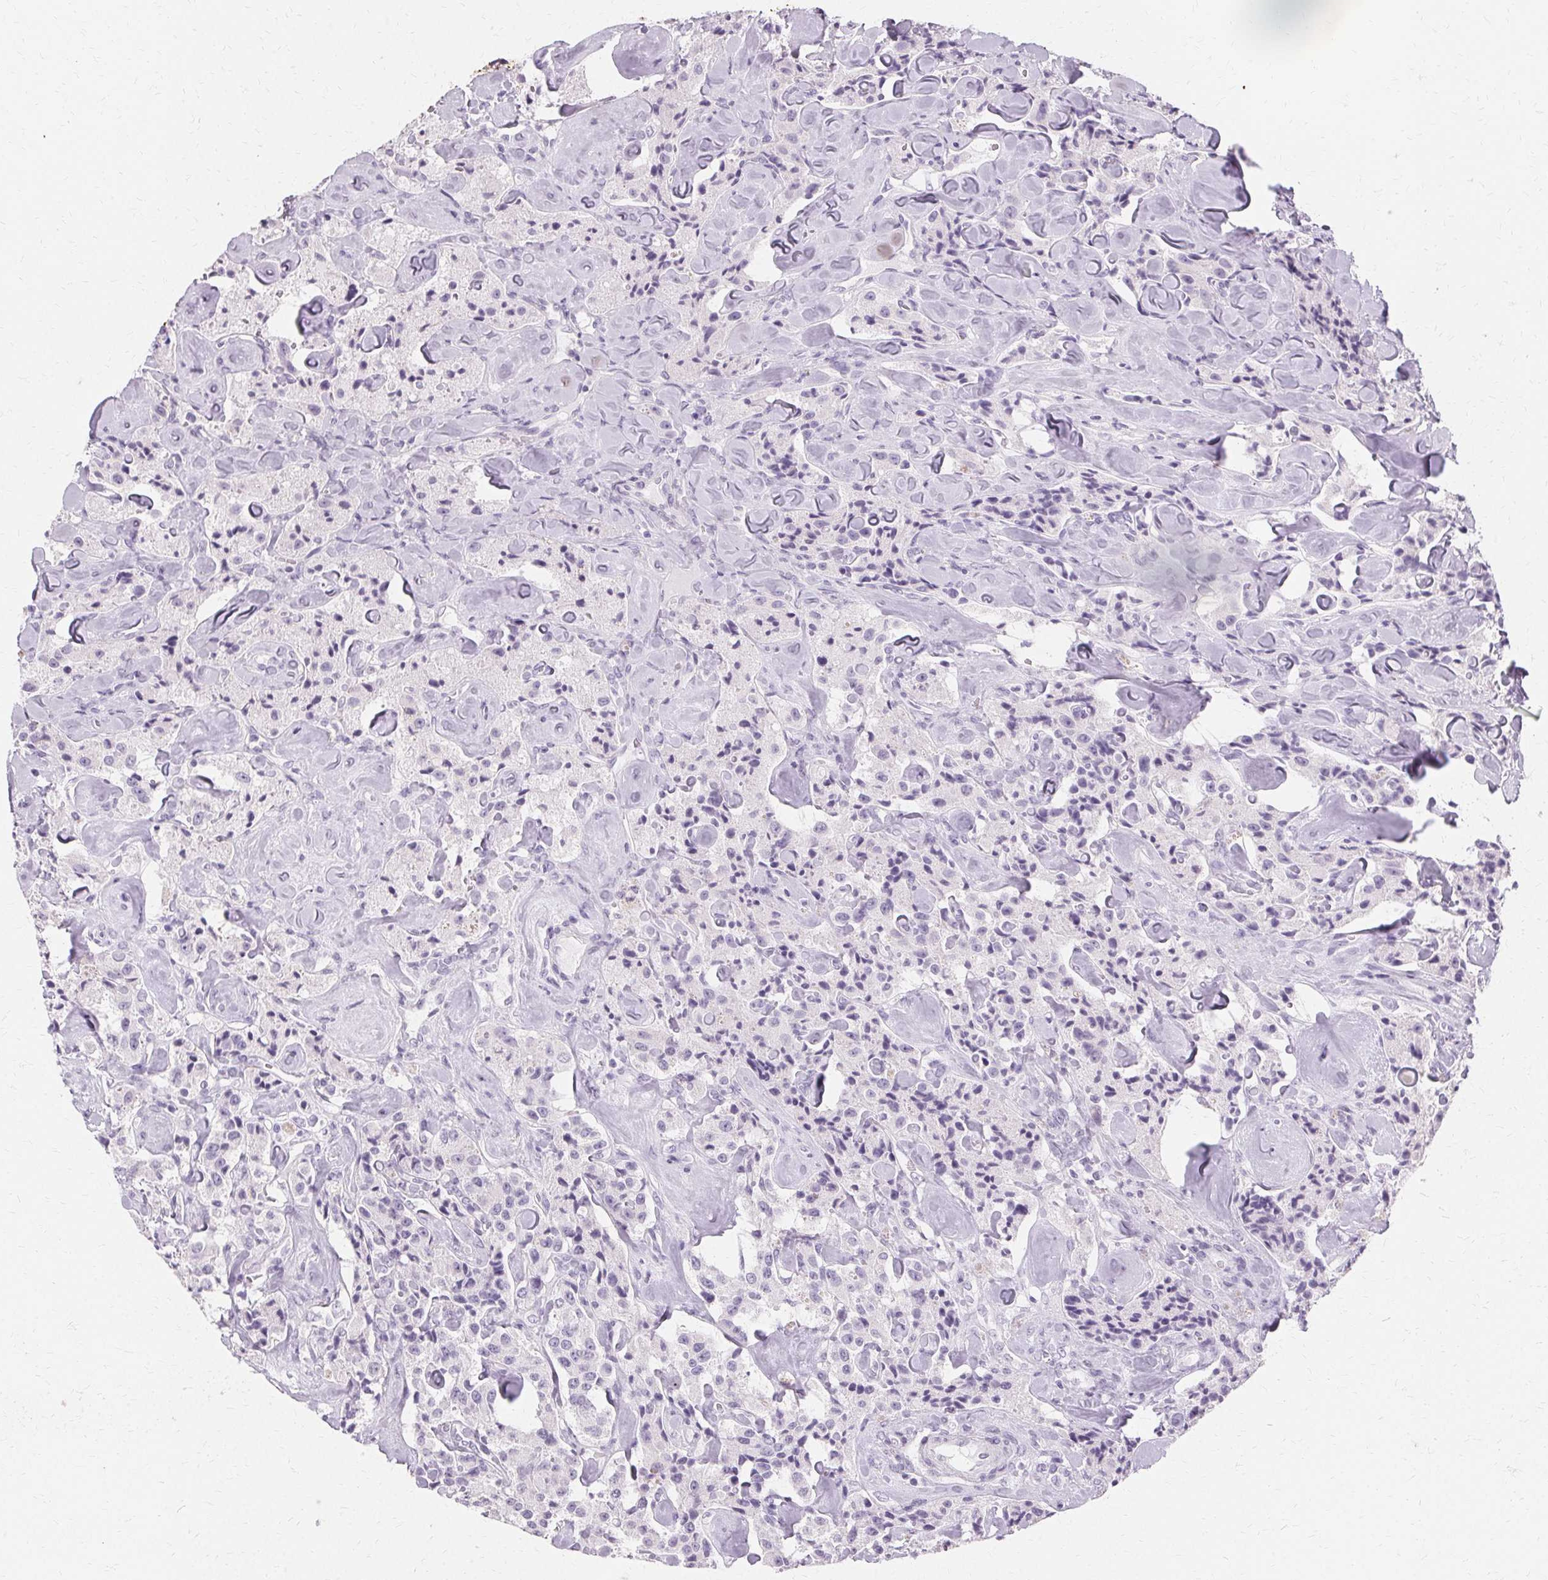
{"staining": {"intensity": "negative", "quantity": "none", "location": "none"}, "tissue": "carcinoid", "cell_type": "Tumor cells", "image_type": "cancer", "snomed": [{"axis": "morphology", "description": "Carcinoid, malignant, NOS"}, {"axis": "topography", "description": "Pancreas"}], "caption": "Tumor cells are negative for brown protein staining in malignant carcinoid.", "gene": "KRT6C", "patient": {"sex": "male", "age": 41}}